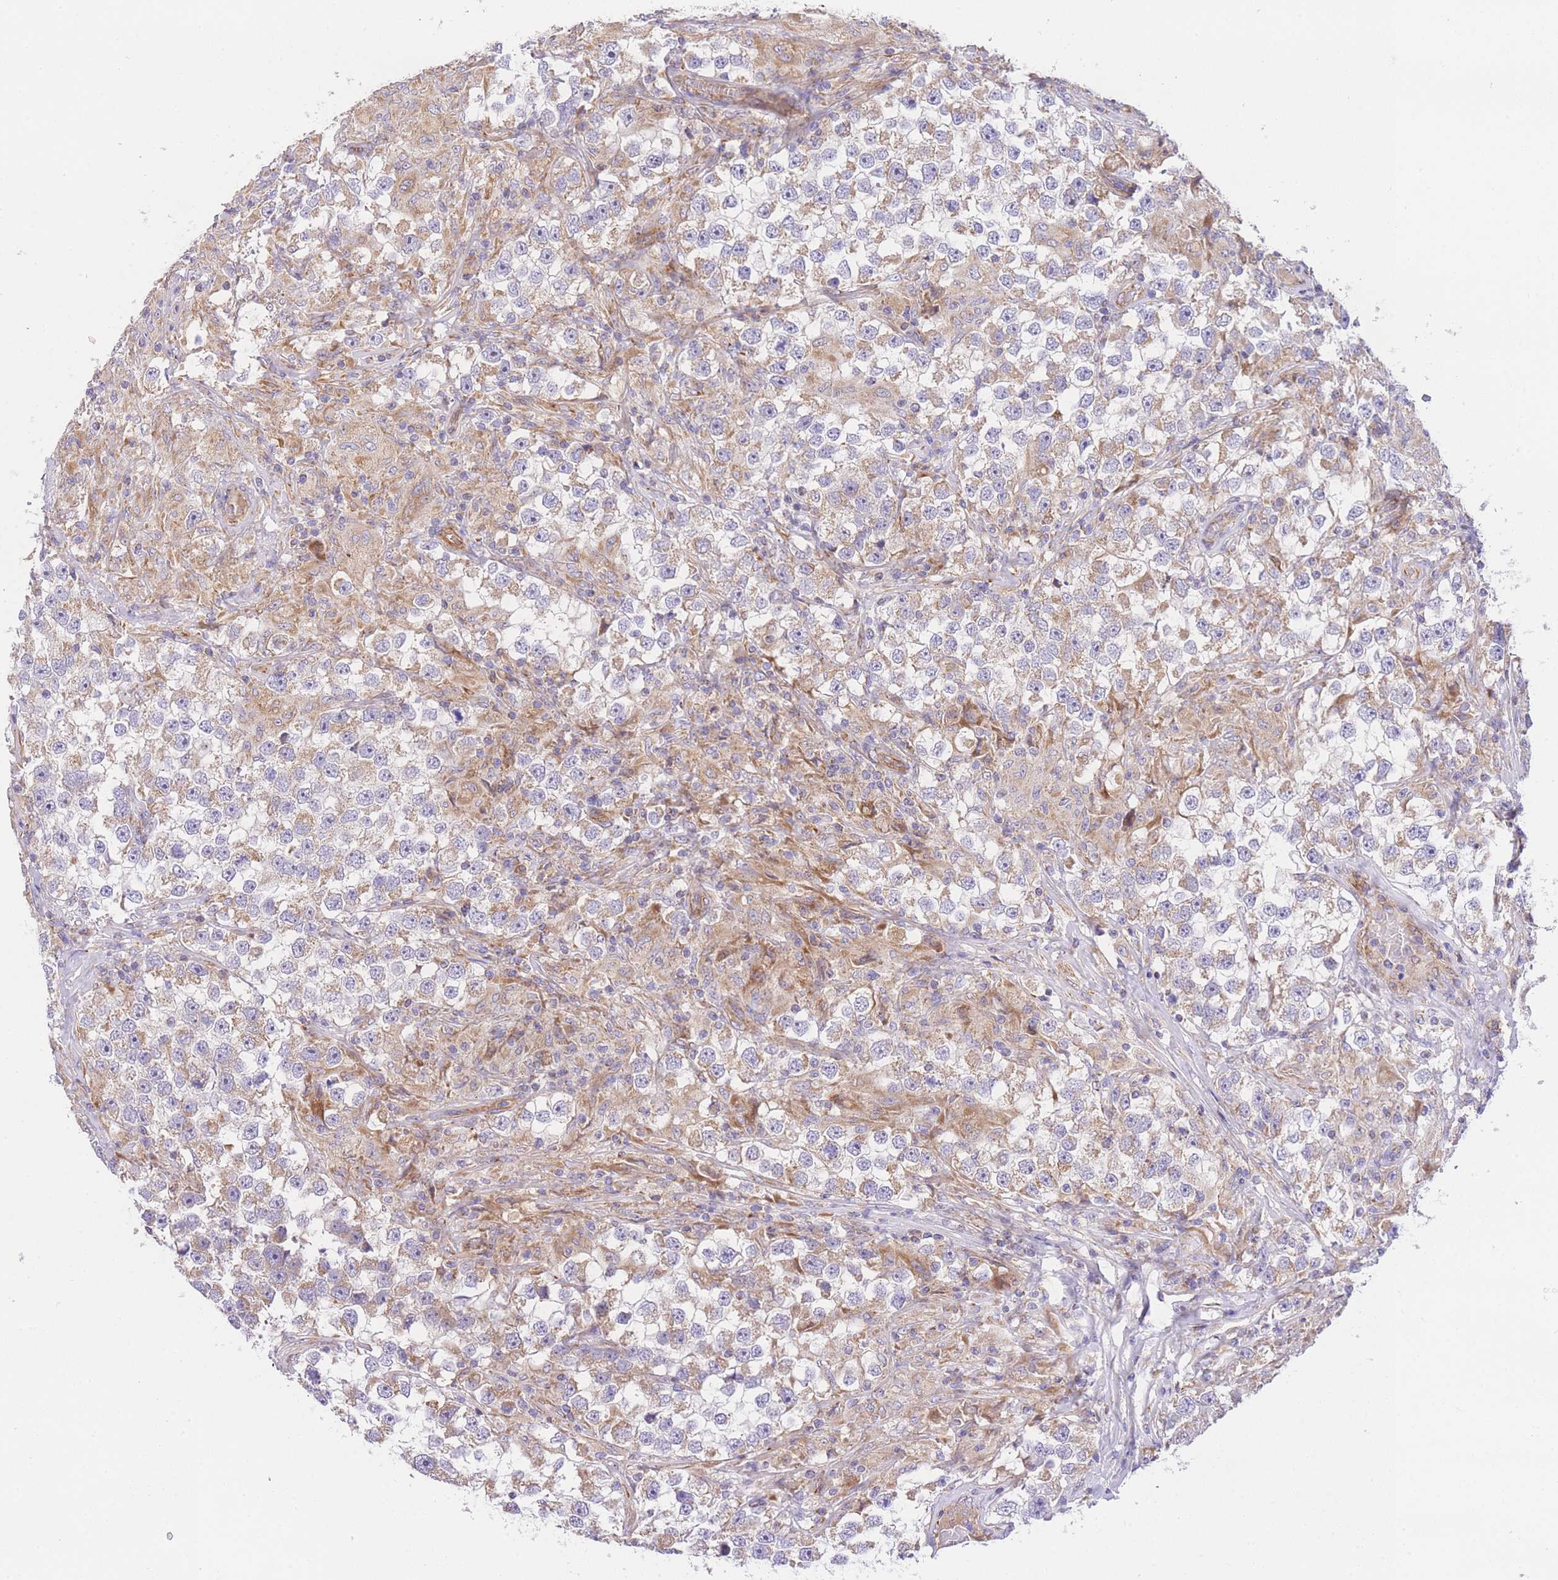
{"staining": {"intensity": "weak", "quantity": ">75%", "location": "cytoplasmic/membranous"}, "tissue": "testis cancer", "cell_type": "Tumor cells", "image_type": "cancer", "snomed": [{"axis": "morphology", "description": "Seminoma, NOS"}, {"axis": "topography", "description": "Testis"}], "caption": "Human testis cancer stained with a brown dye demonstrates weak cytoplasmic/membranous positive staining in approximately >75% of tumor cells.", "gene": "MTRES1", "patient": {"sex": "male", "age": 46}}